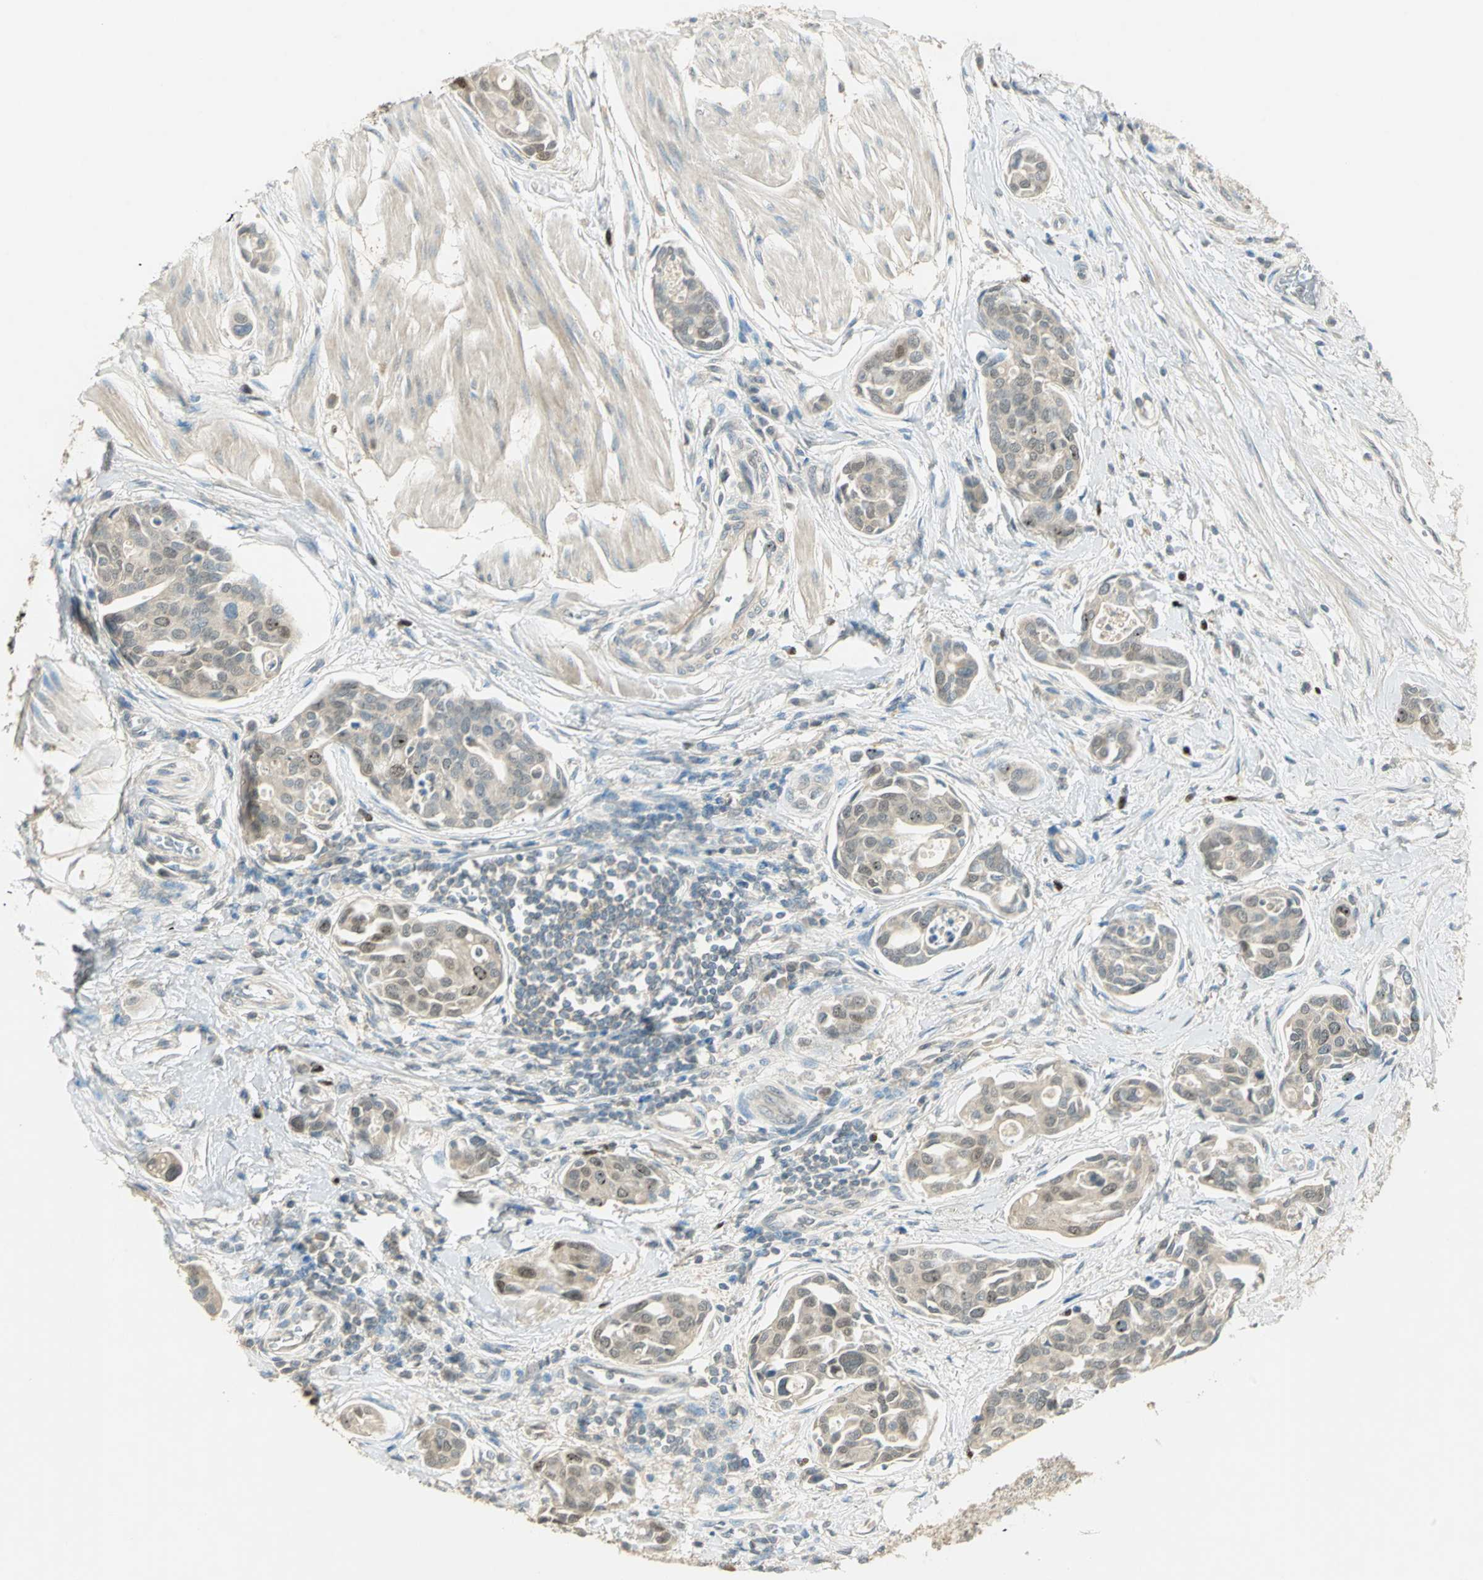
{"staining": {"intensity": "weak", "quantity": "25%-75%", "location": "cytoplasmic/membranous,nuclear"}, "tissue": "urothelial cancer", "cell_type": "Tumor cells", "image_type": "cancer", "snomed": [{"axis": "morphology", "description": "Urothelial carcinoma, High grade"}, {"axis": "topography", "description": "Urinary bladder"}], "caption": "High-grade urothelial carcinoma was stained to show a protein in brown. There is low levels of weak cytoplasmic/membranous and nuclear positivity in about 25%-75% of tumor cells. (DAB IHC with brightfield microscopy, high magnification).", "gene": "BIRC2", "patient": {"sex": "male", "age": 78}}